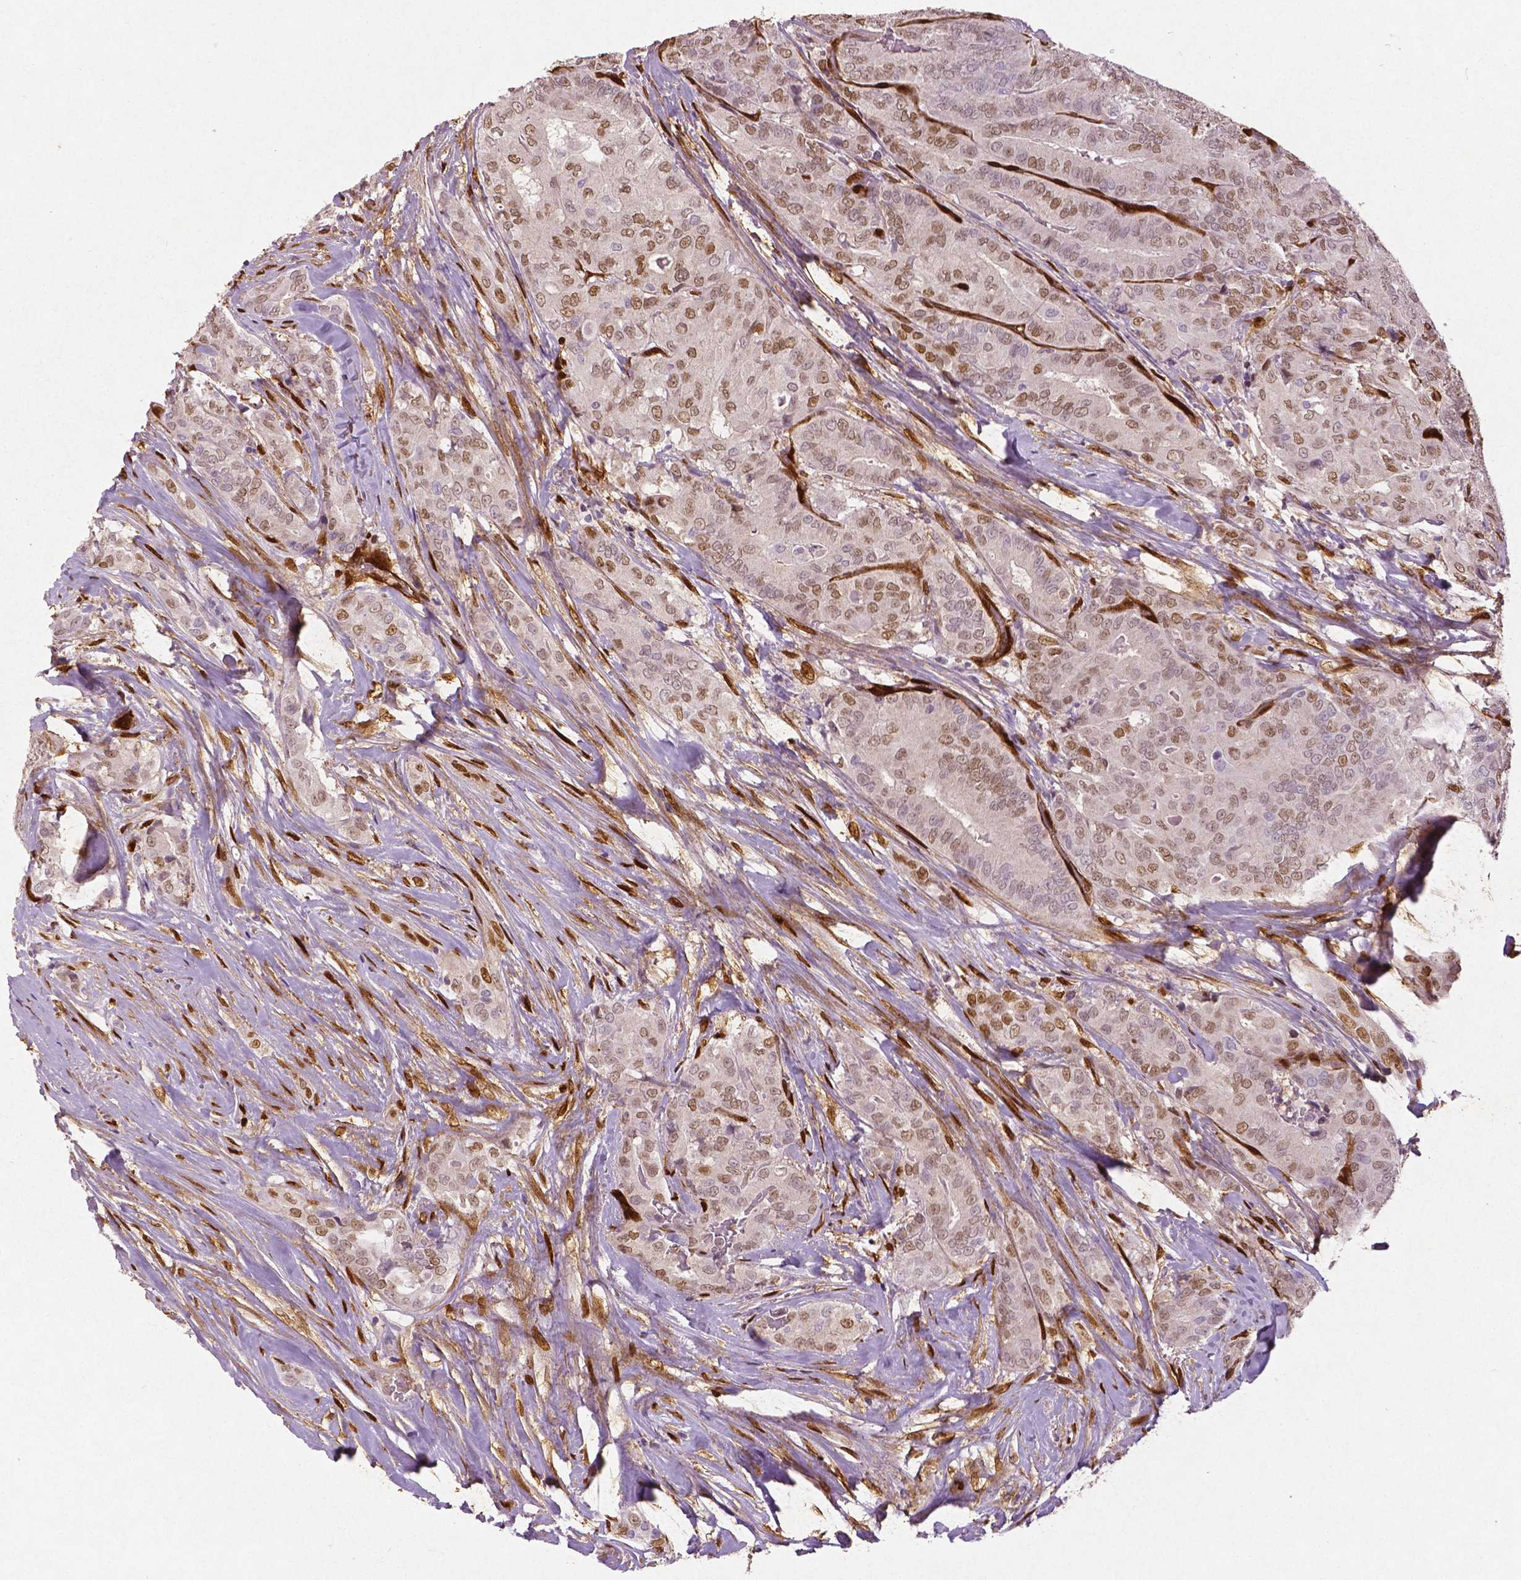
{"staining": {"intensity": "moderate", "quantity": ">75%", "location": "nuclear"}, "tissue": "thyroid cancer", "cell_type": "Tumor cells", "image_type": "cancer", "snomed": [{"axis": "morphology", "description": "Papillary adenocarcinoma, NOS"}, {"axis": "topography", "description": "Thyroid gland"}], "caption": "An immunohistochemistry (IHC) micrograph of tumor tissue is shown. Protein staining in brown labels moderate nuclear positivity in thyroid papillary adenocarcinoma within tumor cells.", "gene": "WWTR1", "patient": {"sex": "male", "age": 61}}